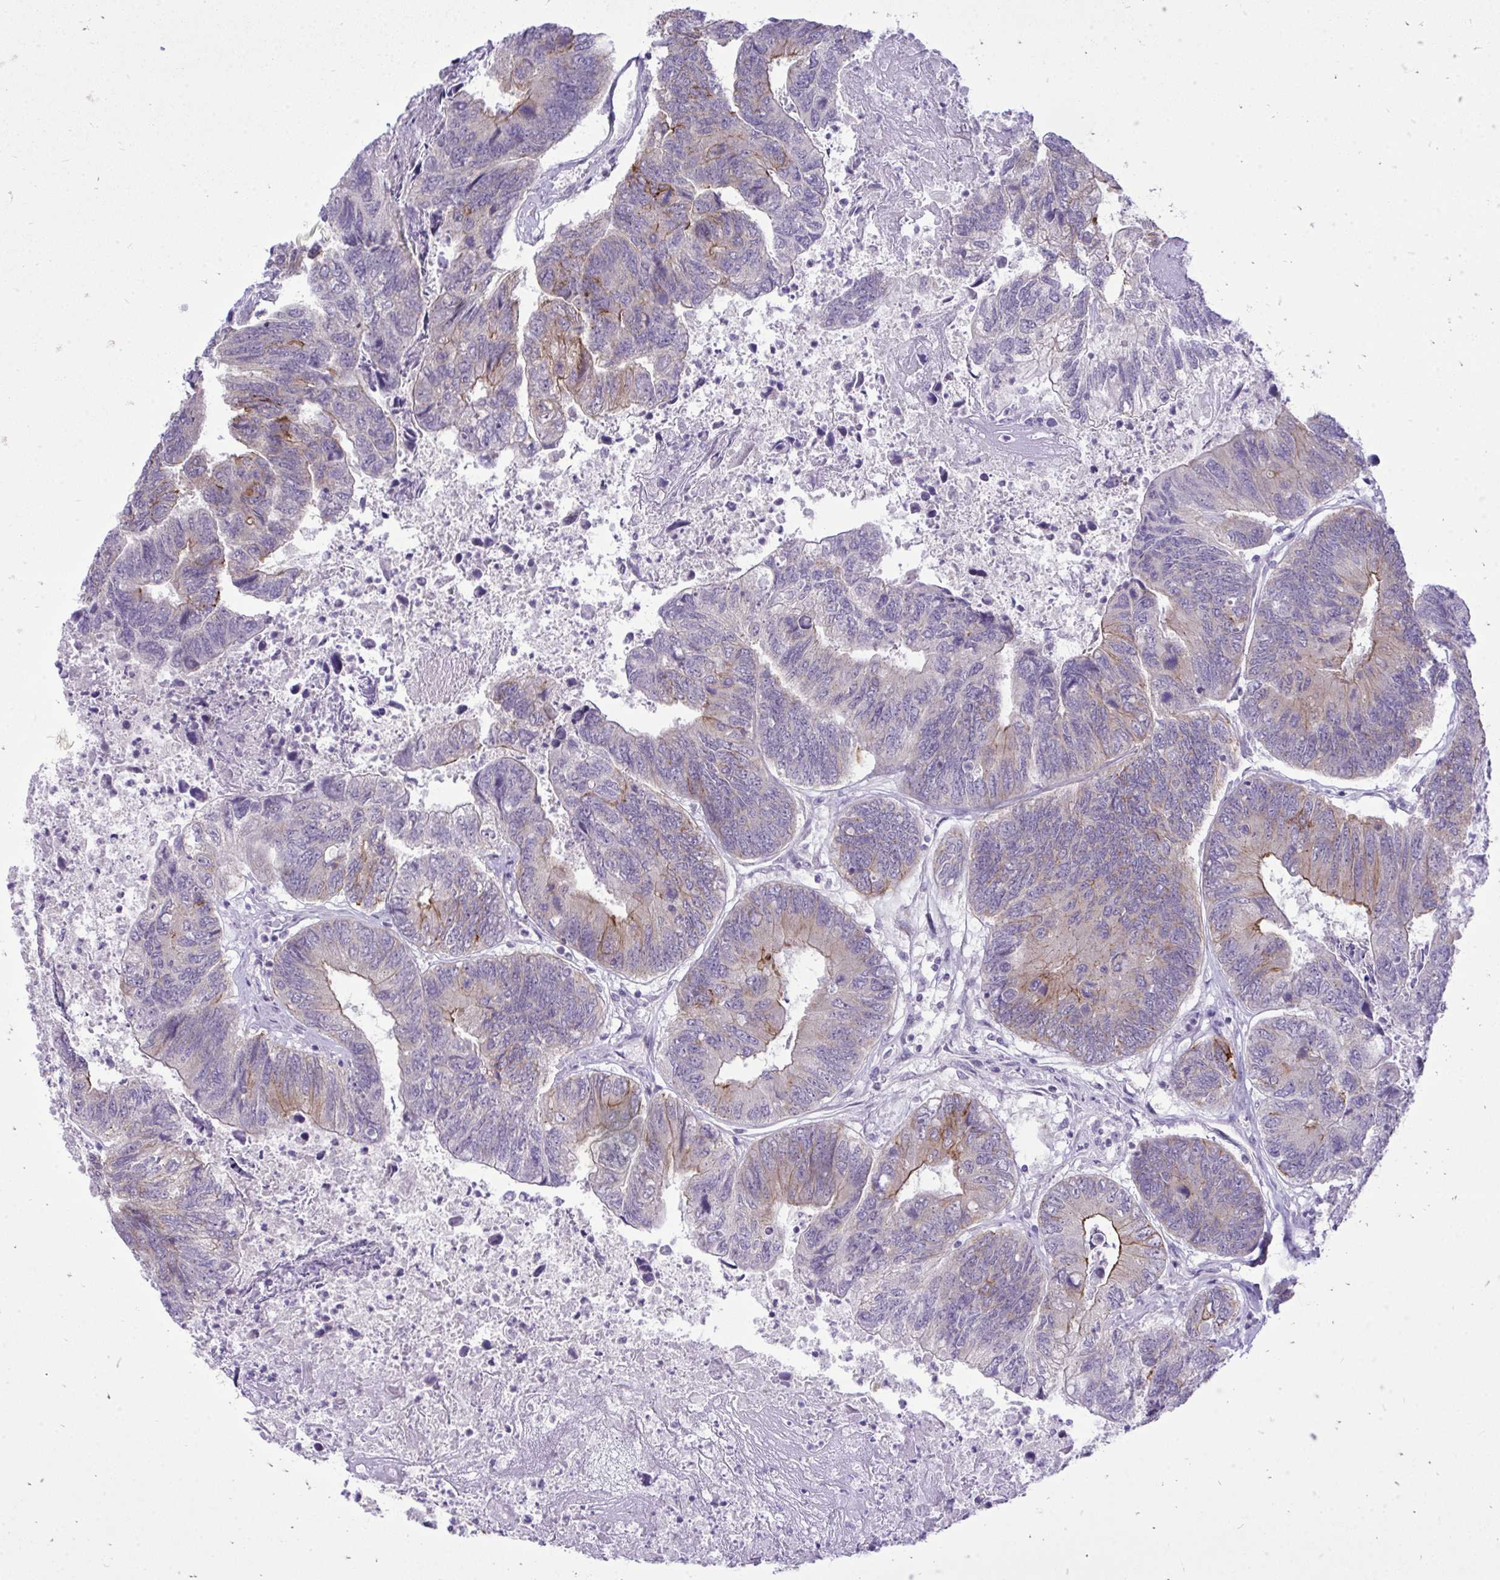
{"staining": {"intensity": "strong", "quantity": "<25%", "location": "cytoplasmic/membranous"}, "tissue": "colorectal cancer", "cell_type": "Tumor cells", "image_type": "cancer", "snomed": [{"axis": "morphology", "description": "Adenocarcinoma, NOS"}, {"axis": "topography", "description": "Colon"}], "caption": "DAB immunohistochemical staining of adenocarcinoma (colorectal) shows strong cytoplasmic/membranous protein expression in about <25% of tumor cells.", "gene": "SPTBN2", "patient": {"sex": "female", "age": 67}}